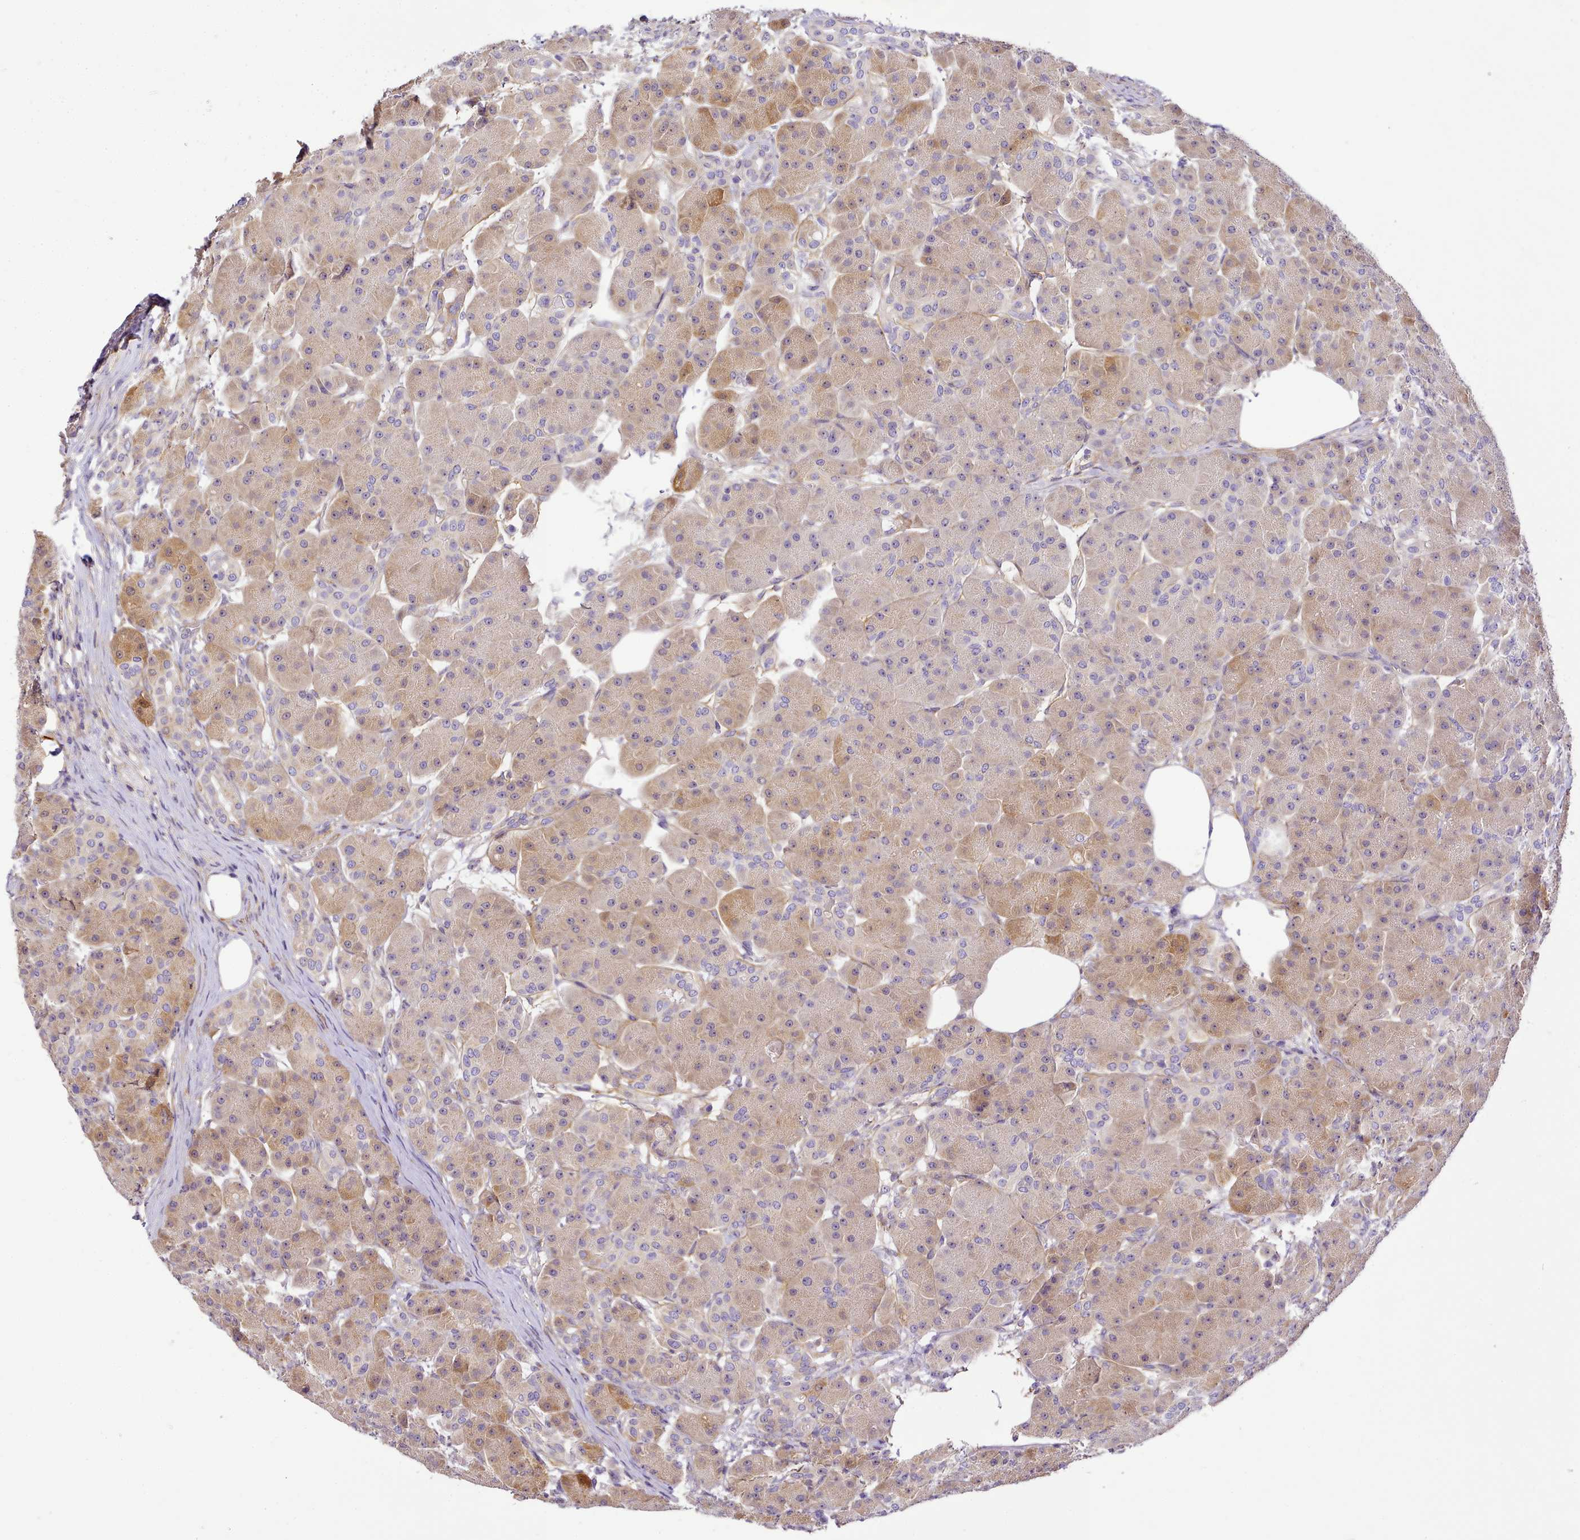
{"staining": {"intensity": "moderate", "quantity": "<25%", "location": "cytoplasmic/membranous"}, "tissue": "pancreas", "cell_type": "Exocrine glandular cells", "image_type": "normal", "snomed": [{"axis": "morphology", "description": "Normal tissue, NOS"}, {"axis": "topography", "description": "Pancreas"}], "caption": "This micrograph exhibits unremarkable pancreas stained with immunohistochemistry (IHC) to label a protein in brown. The cytoplasmic/membranous of exocrine glandular cells show moderate positivity for the protein. Nuclei are counter-stained blue.", "gene": "NBPF10", "patient": {"sex": "male", "age": 63}}